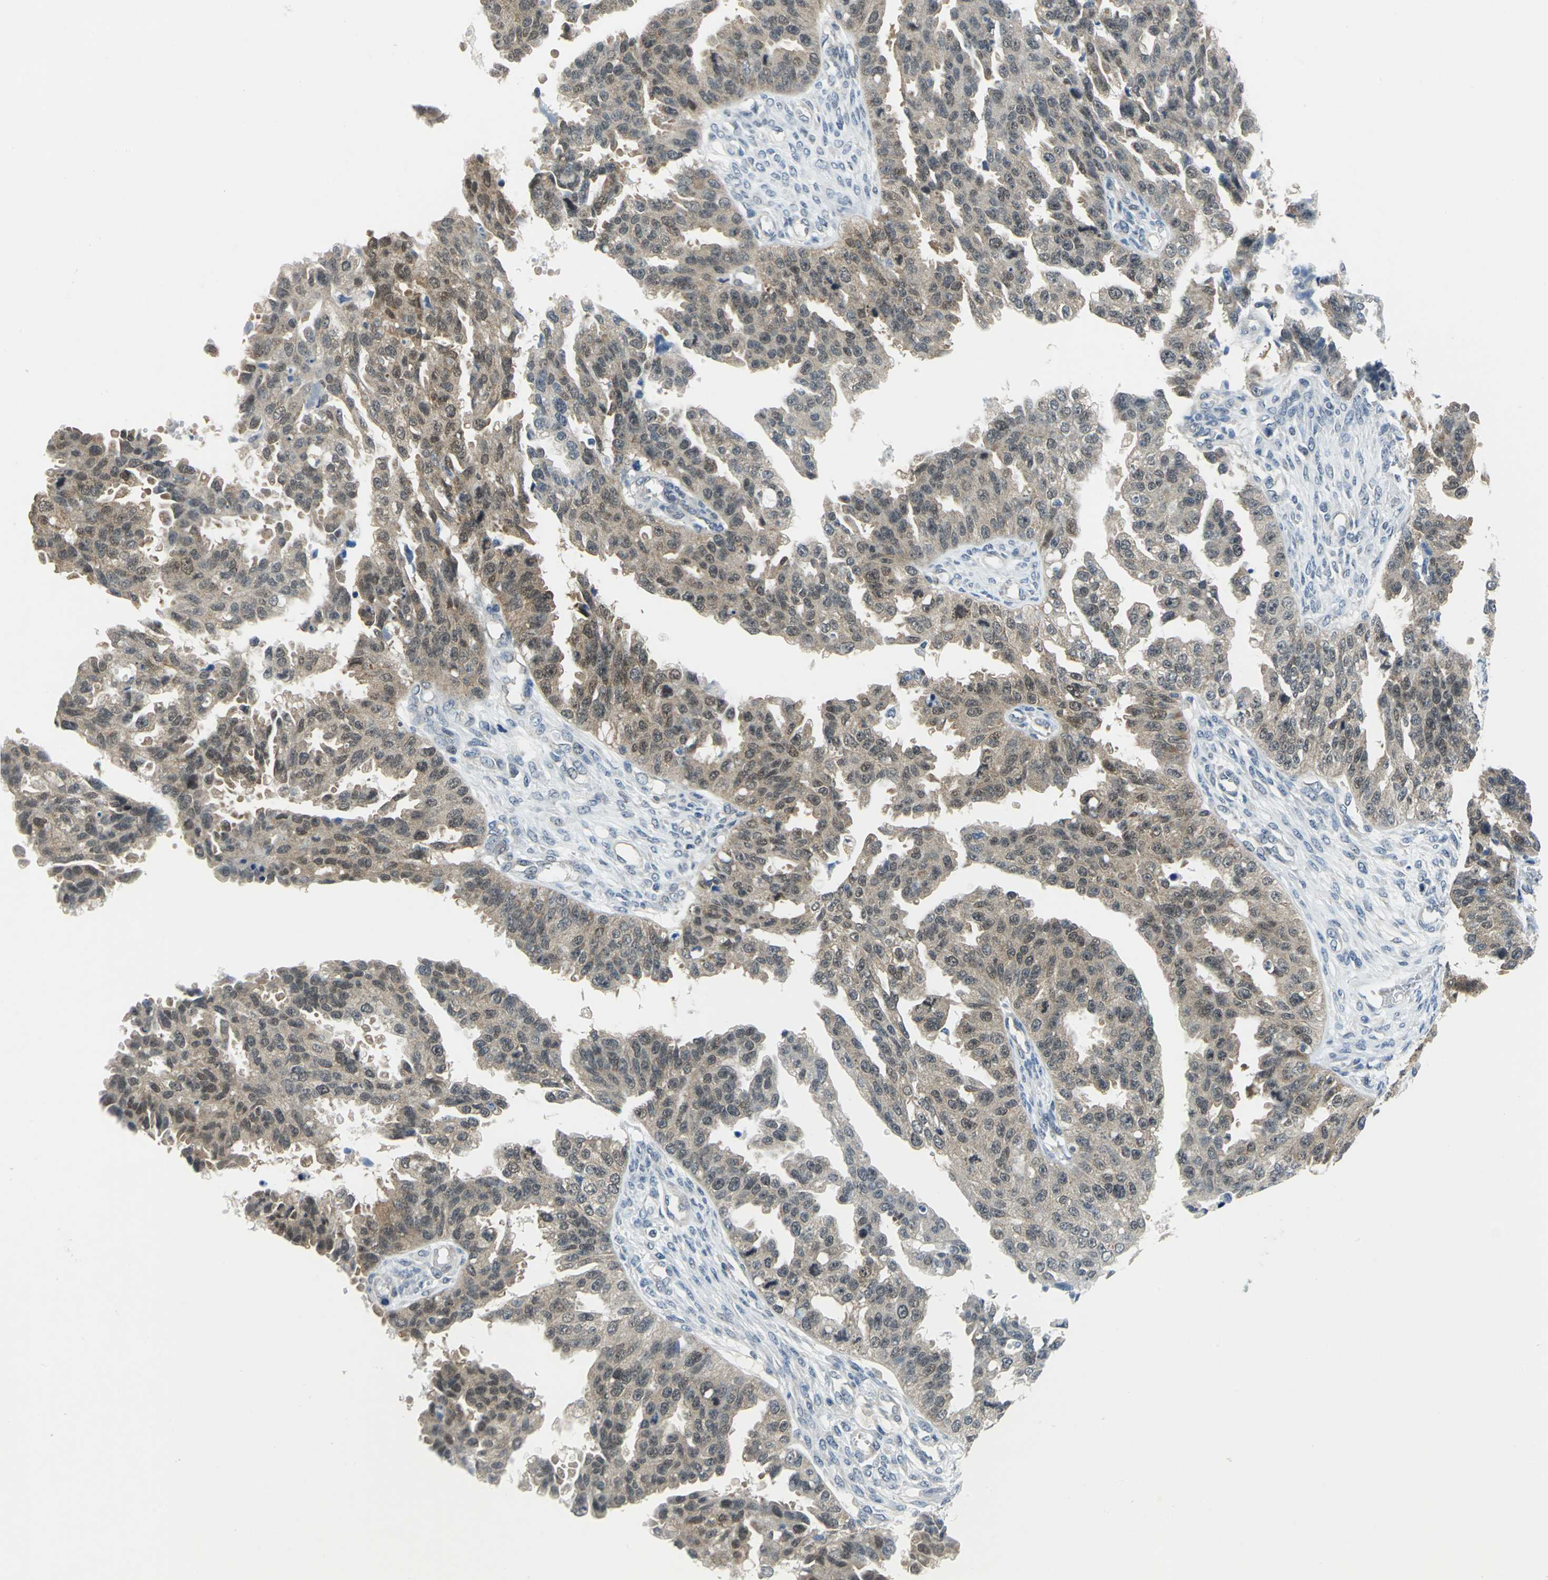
{"staining": {"intensity": "moderate", "quantity": ">75%", "location": "cytoplasmic/membranous"}, "tissue": "ovarian cancer", "cell_type": "Tumor cells", "image_type": "cancer", "snomed": [{"axis": "morphology", "description": "Carcinoma, NOS"}, {"axis": "topography", "description": "Soft tissue"}, {"axis": "topography", "description": "Ovary"}], "caption": "An IHC photomicrograph of neoplastic tissue is shown. Protein staining in brown labels moderate cytoplasmic/membranous positivity in ovarian carcinoma within tumor cells.", "gene": "PIN1", "patient": {"sex": "female", "age": 54}}